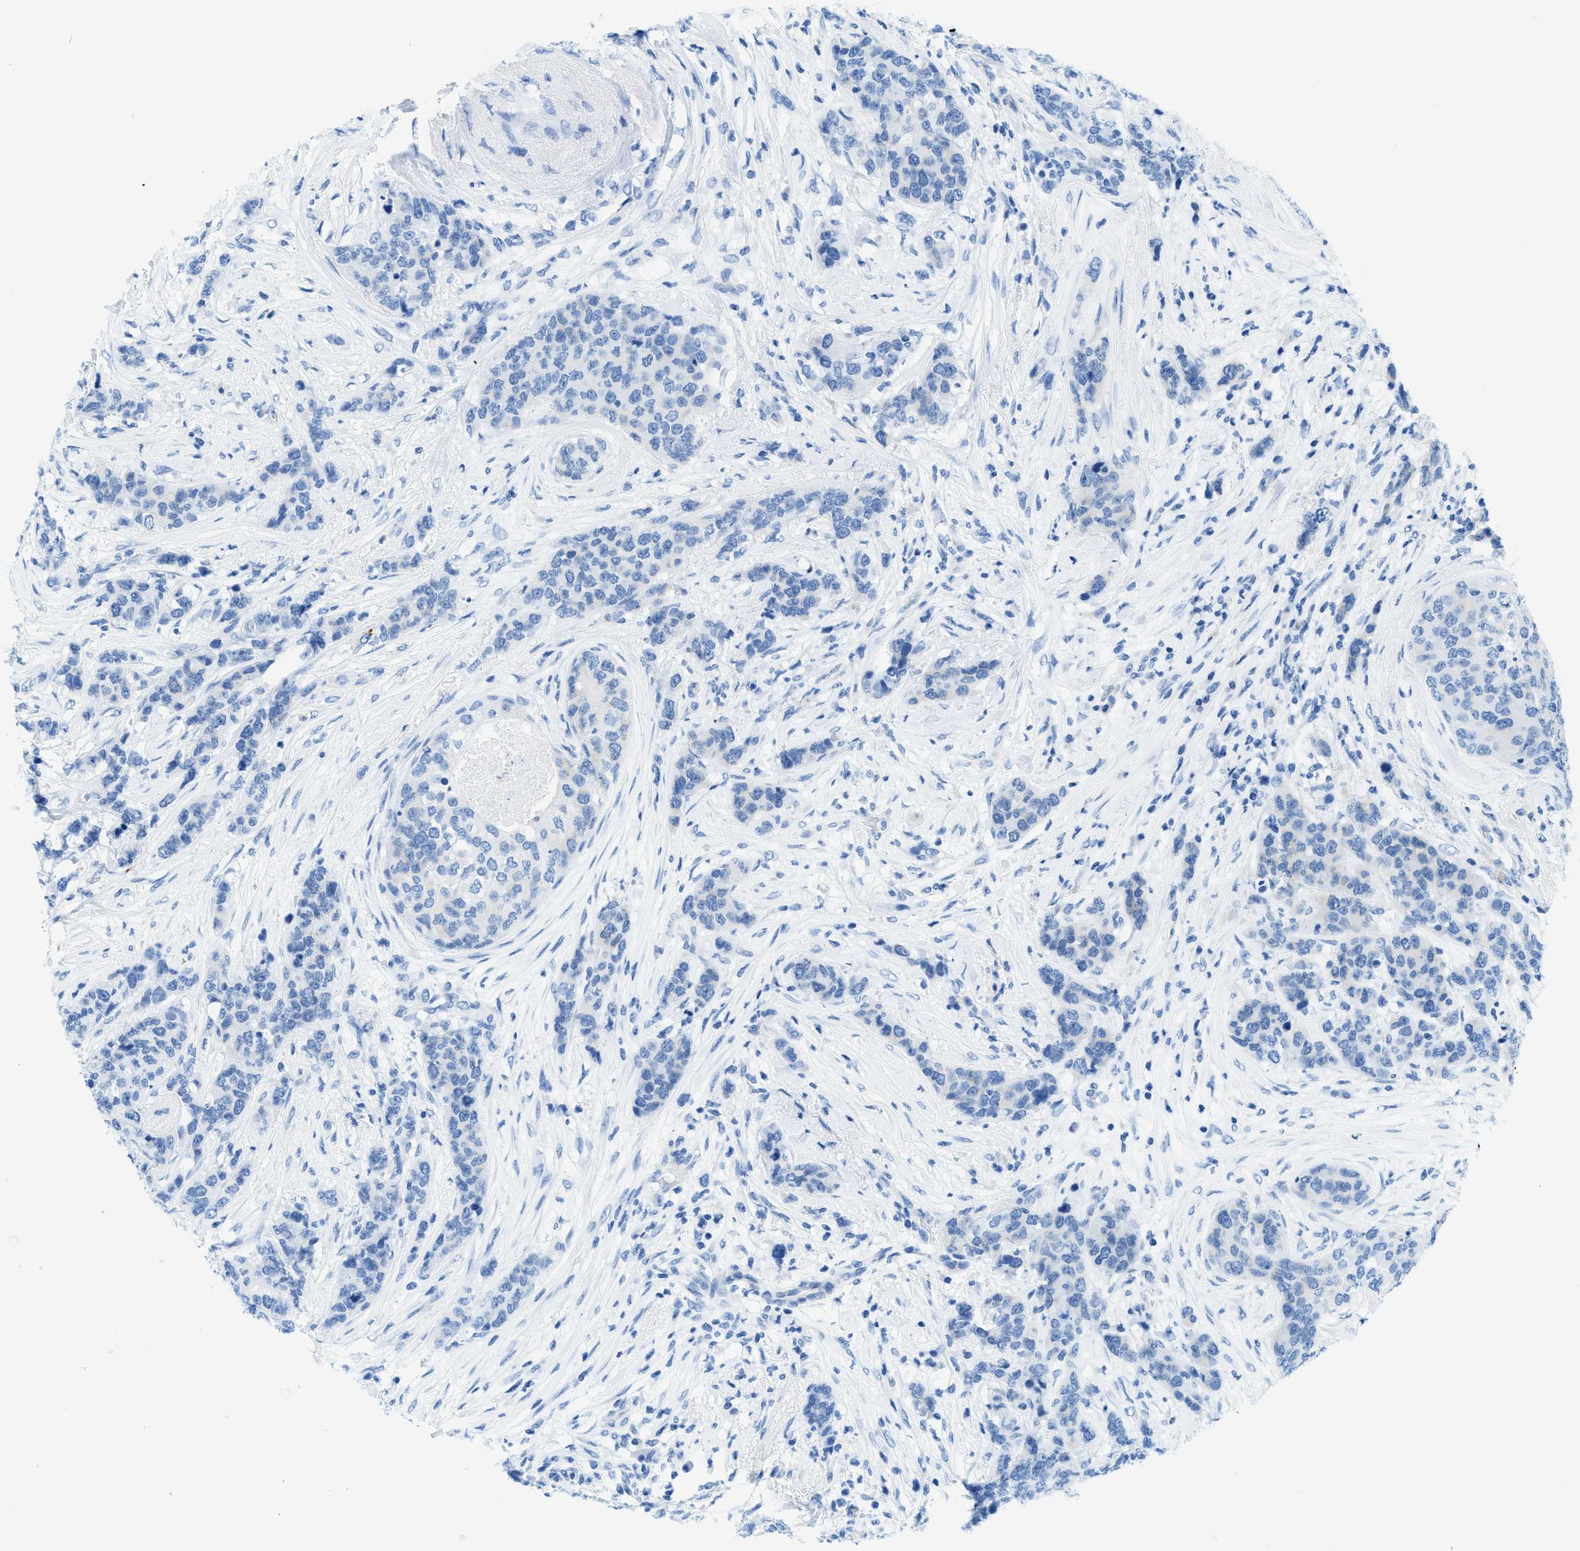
{"staining": {"intensity": "negative", "quantity": "none", "location": "none"}, "tissue": "breast cancer", "cell_type": "Tumor cells", "image_type": "cancer", "snomed": [{"axis": "morphology", "description": "Lobular carcinoma"}, {"axis": "topography", "description": "Breast"}], "caption": "High magnification brightfield microscopy of breast cancer stained with DAB (brown) and counterstained with hematoxylin (blue): tumor cells show no significant expression.", "gene": "TMEM248", "patient": {"sex": "female", "age": 59}}